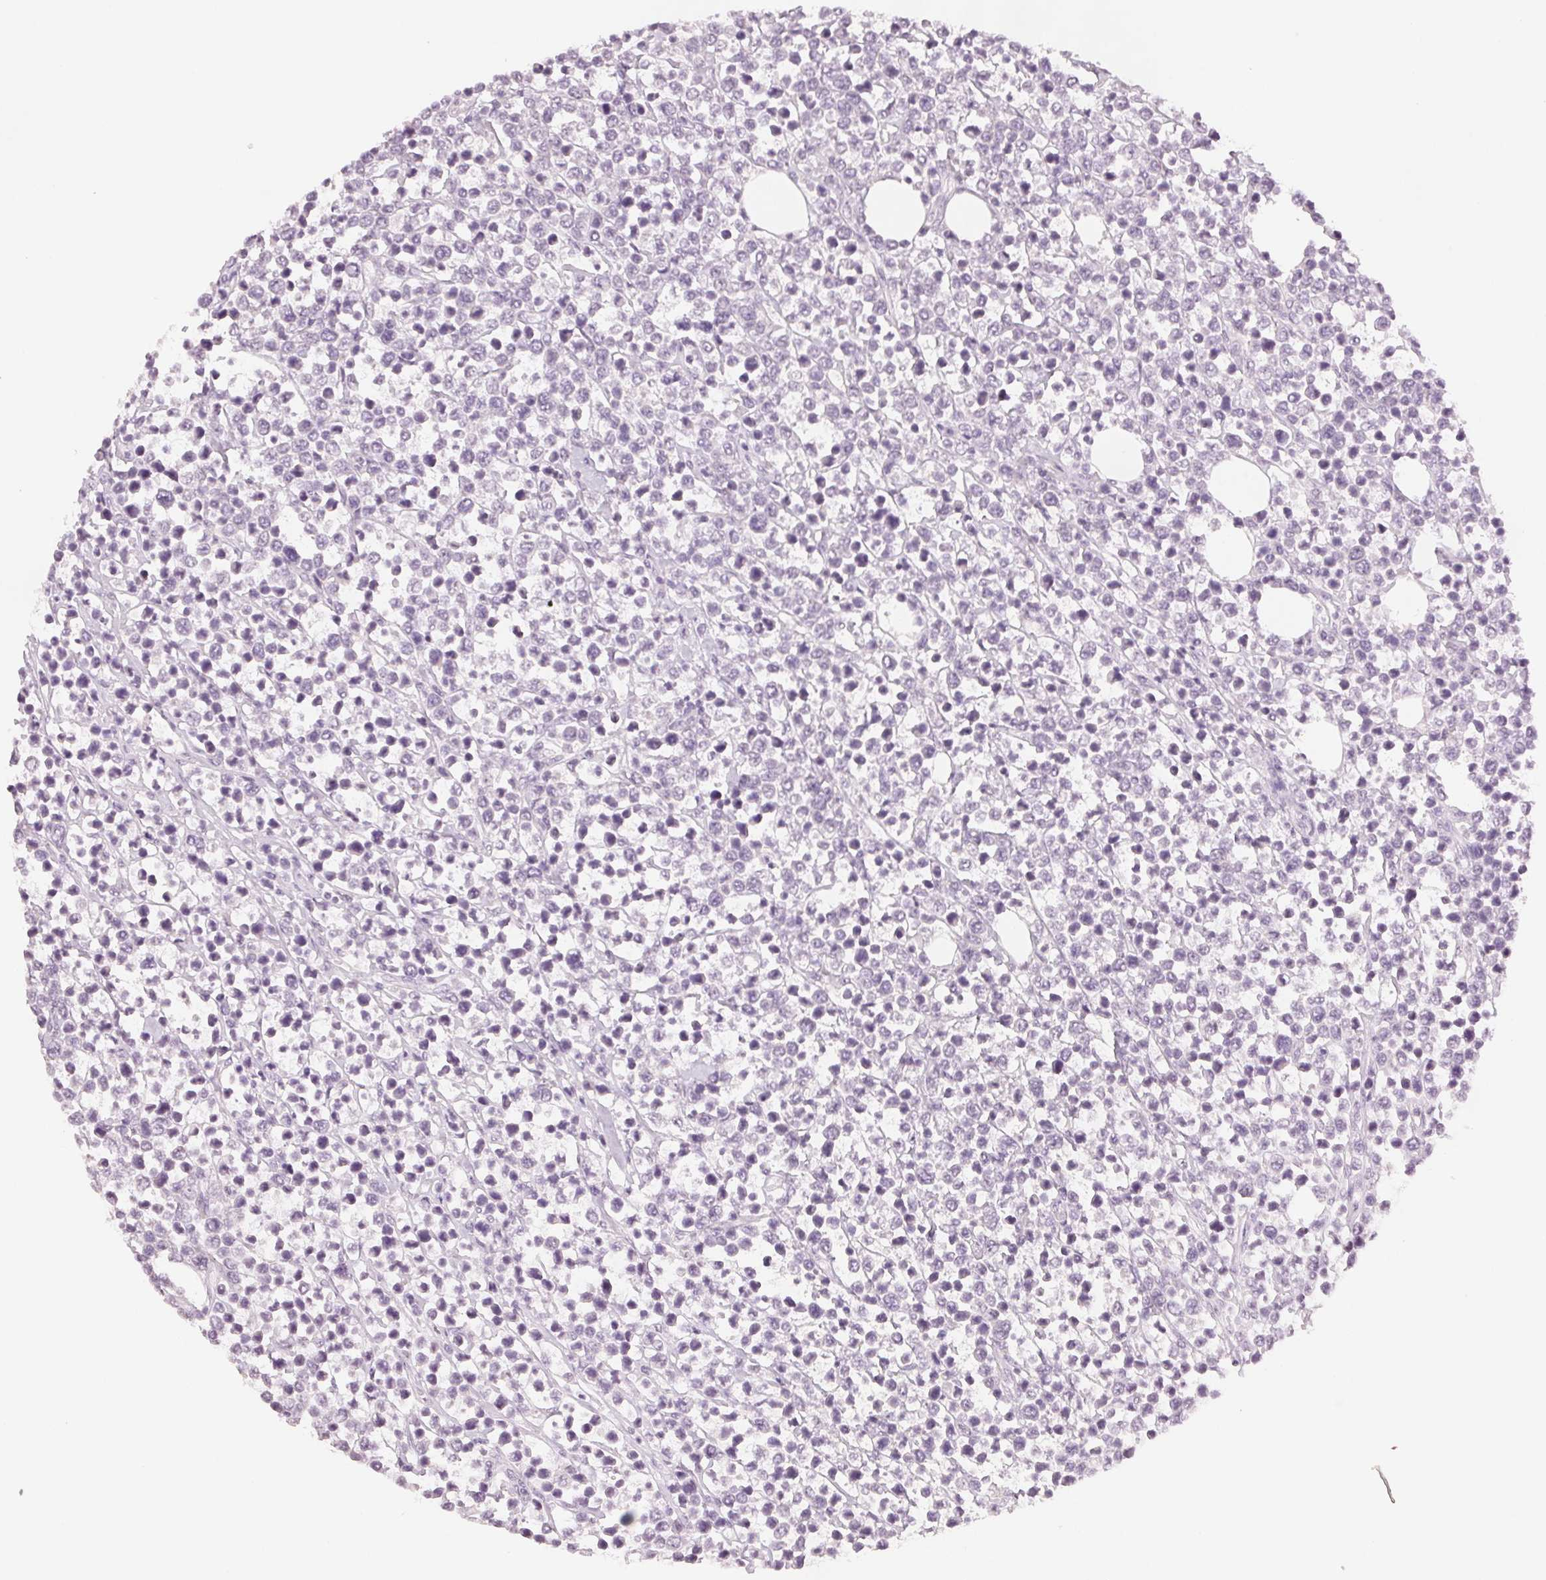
{"staining": {"intensity": "negative", "quantity": "none", "location": "none"}, "tissue": "lymphoma", "cell_type": "Tumor cells", "image_type": "cancer", "snomed": [{"axis": "morphology", "description": "Malignant lymphoma, non-Hodgkin's type, High grade"}, {"axis": "topography", "description": "Soft tissue"}], "caption": "A histopathology image of human lymphoma is negative for staining in tumor cells. Nuclei are stained in blue.", "gene": "SCGN", "patient": {"sex": "female", "age": 56}}